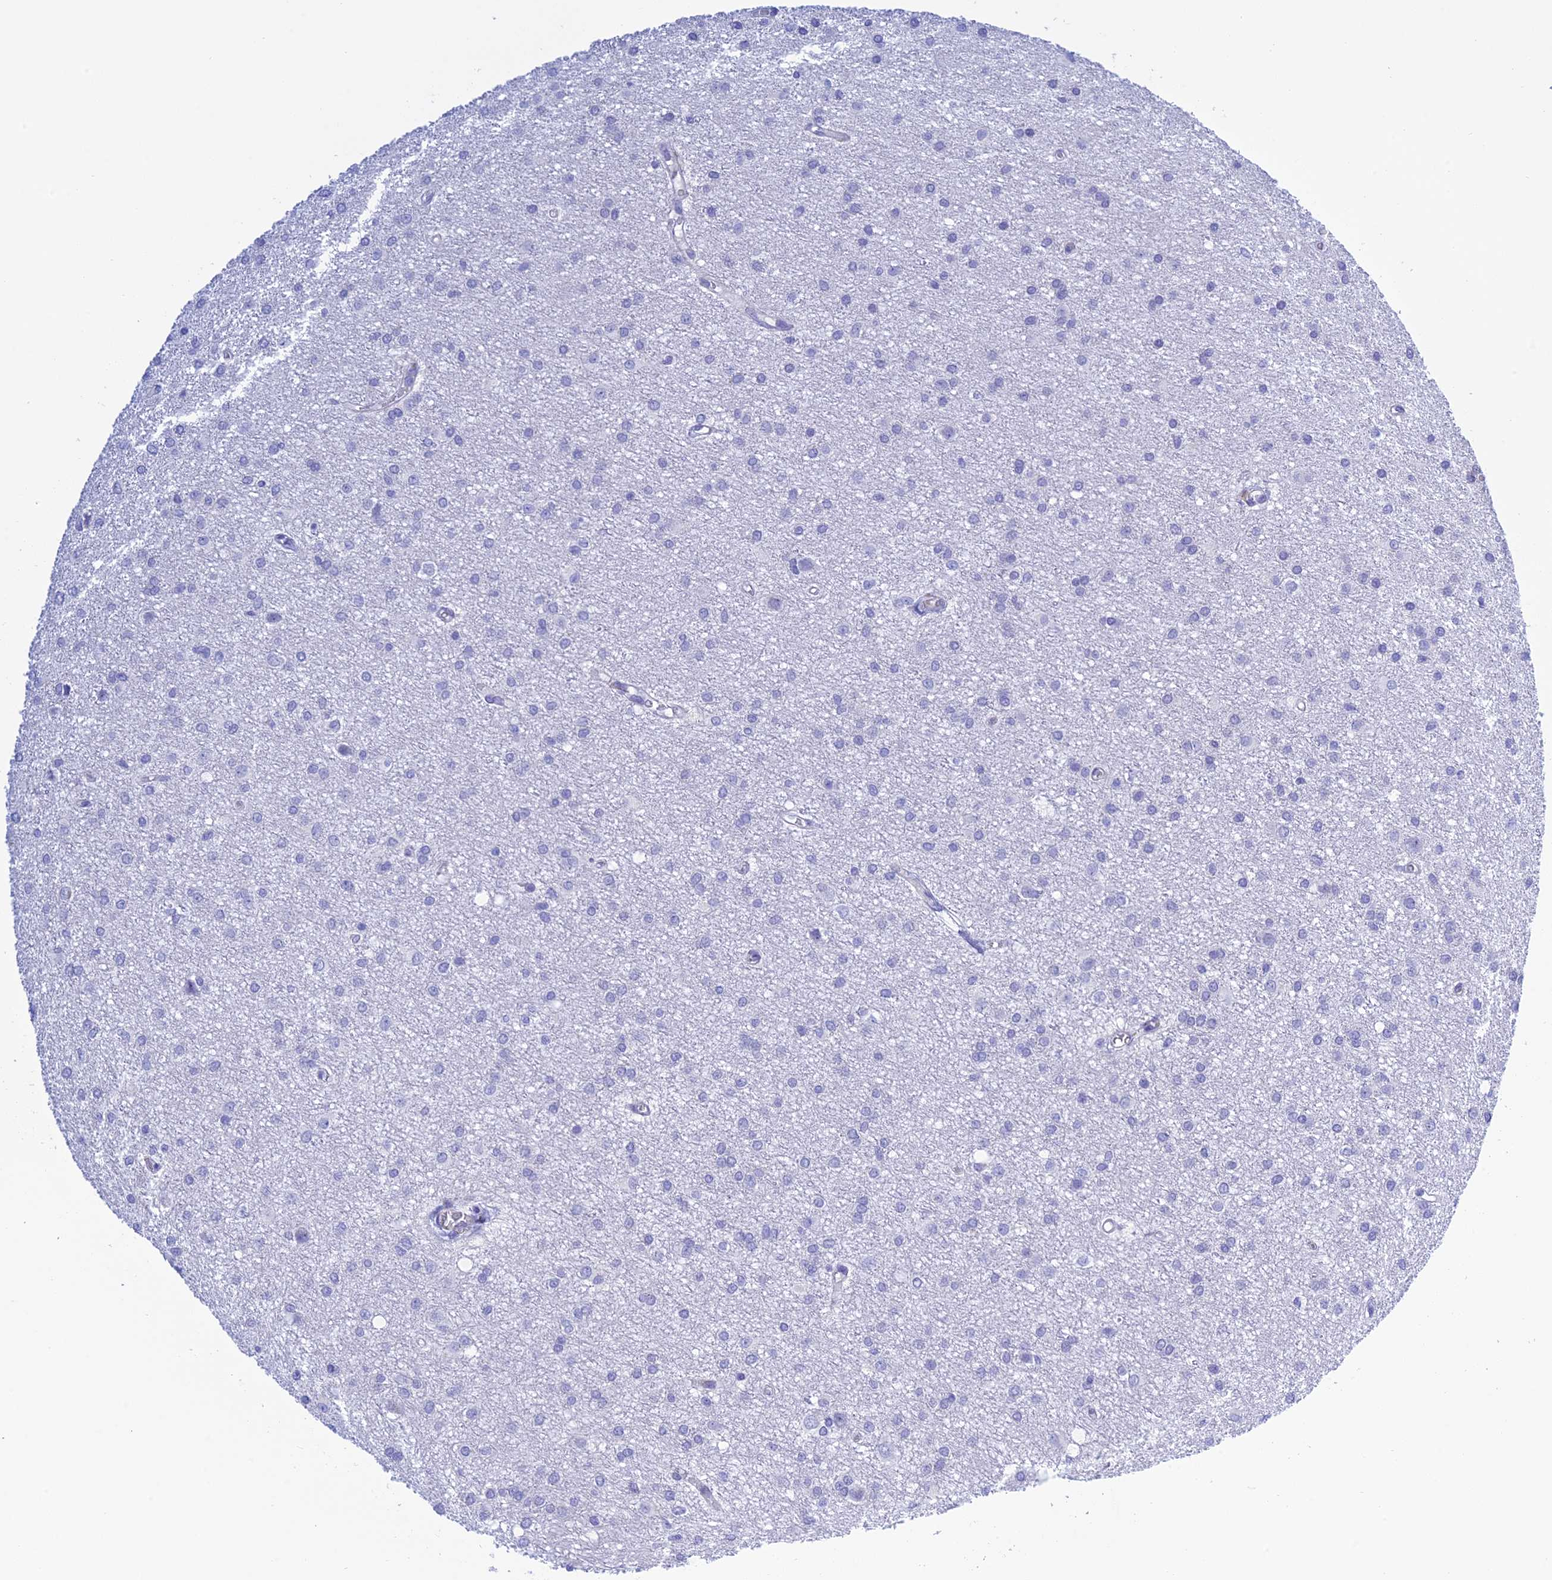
{"staining": {"intensity": "negative", "quantity": "none", "location": "none"}, "tissue": "glioma", "cell_type": "Tumor cells", "image_type": "cancer", "snomed": [{"axis": "morphology", "description": "Glioma, malignant, High grade"}, {"axis": "topography", "description": "Brain"}], "caption": "Tumor cells are negative for brown protein staining in malignant high-grade glioma.", "gene": "ZDHHC16", "patient": {"sex": "female", "age": 50}}